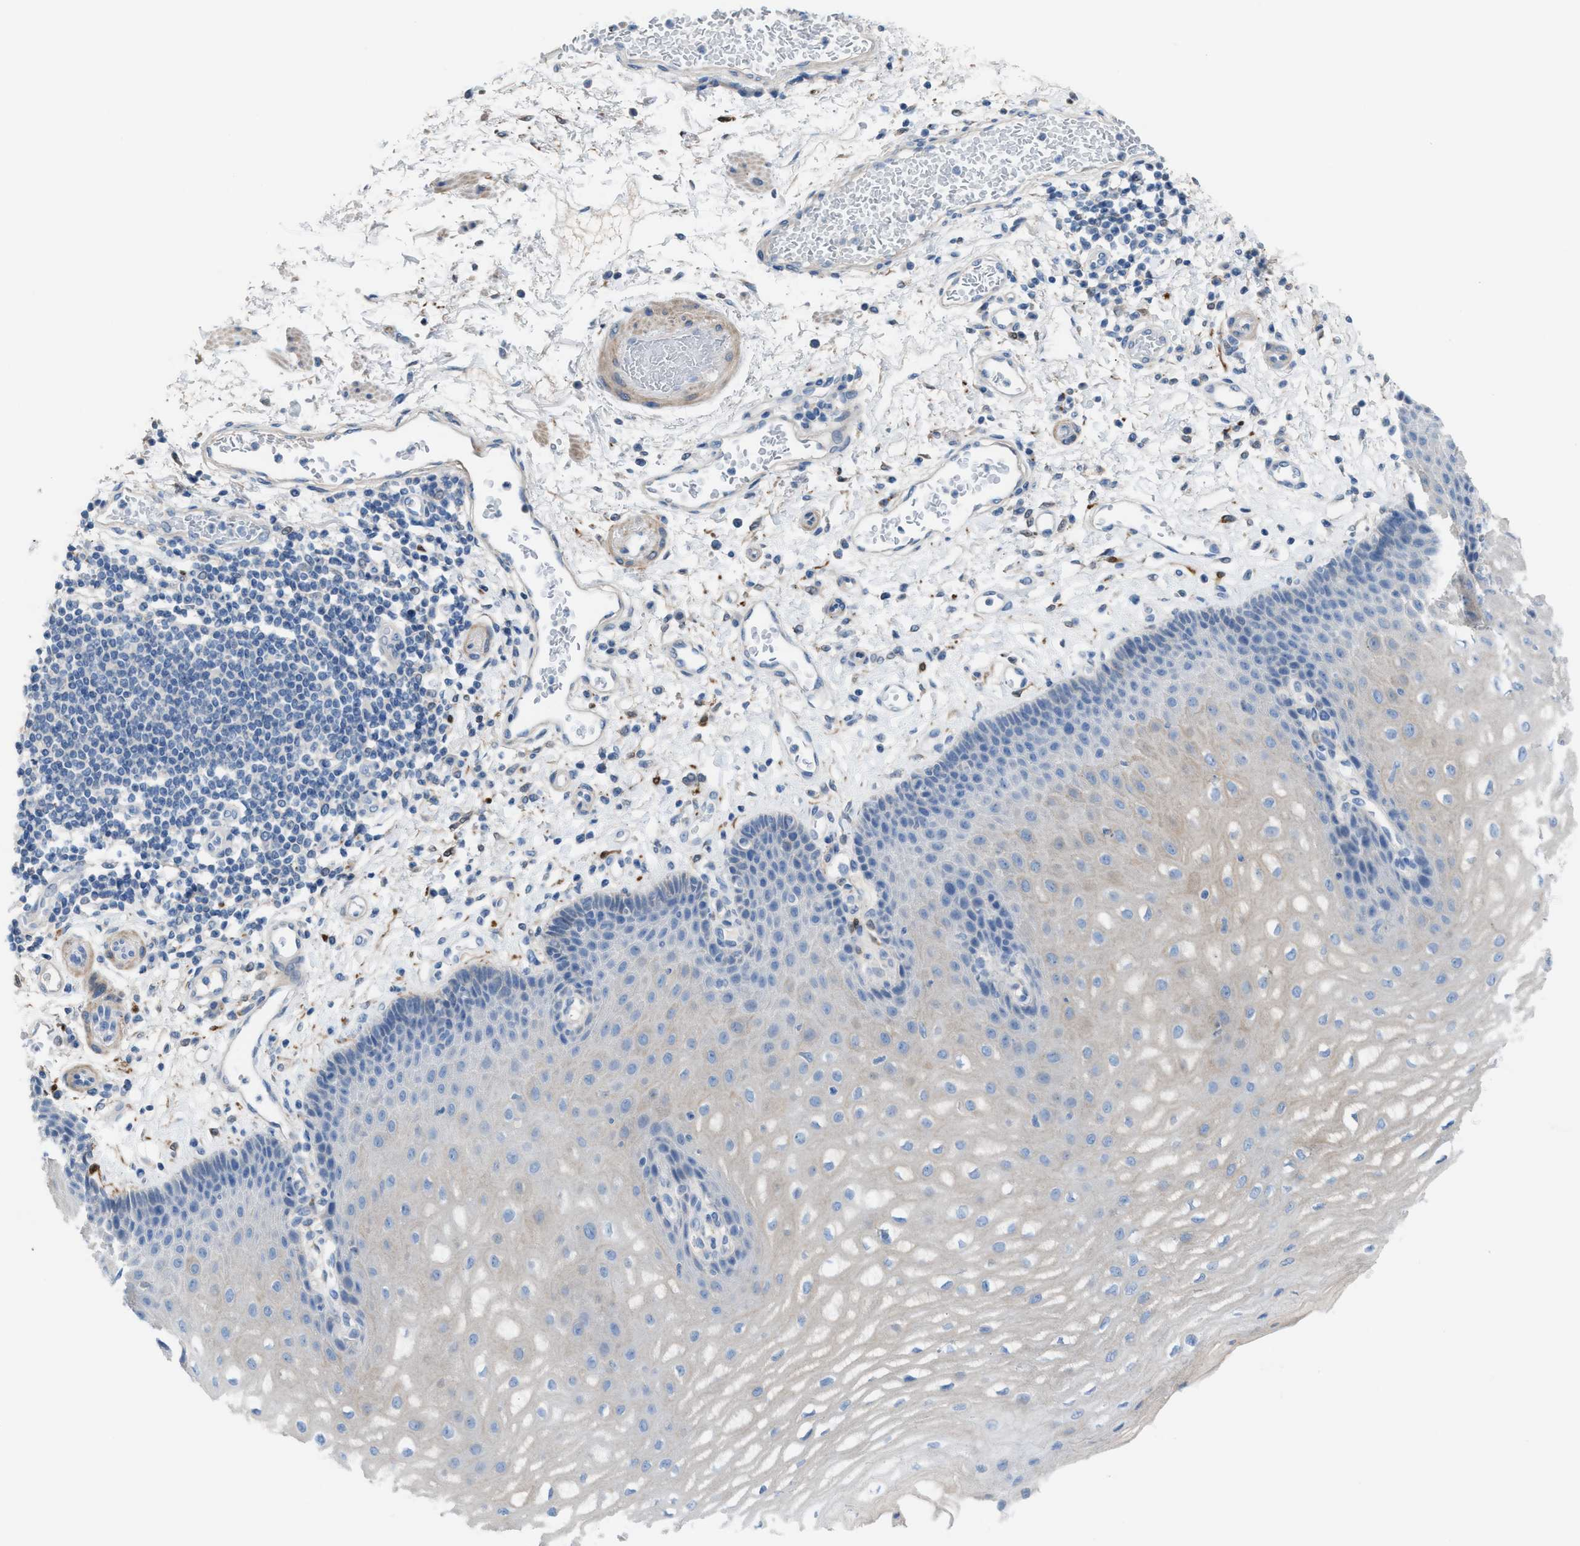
{"staining": {"intensity": "negative", "quantity": "none", "location": "none"}, "tissue": "esophagus", "cell_type": "Squamous epithelial cells", "image_type": "normal", "snomed": [{"axis": "morphology", "description": "Normal tissue, NOS"}, {"axis": "topography", "description": "Esophagus"}], "caption": "The immunohistochemistry micrograph has no significant positivity in squamous epithelial cells of esophagus.", "gene": "ASPA", "patient": {"sex": "male", "age": 54}}